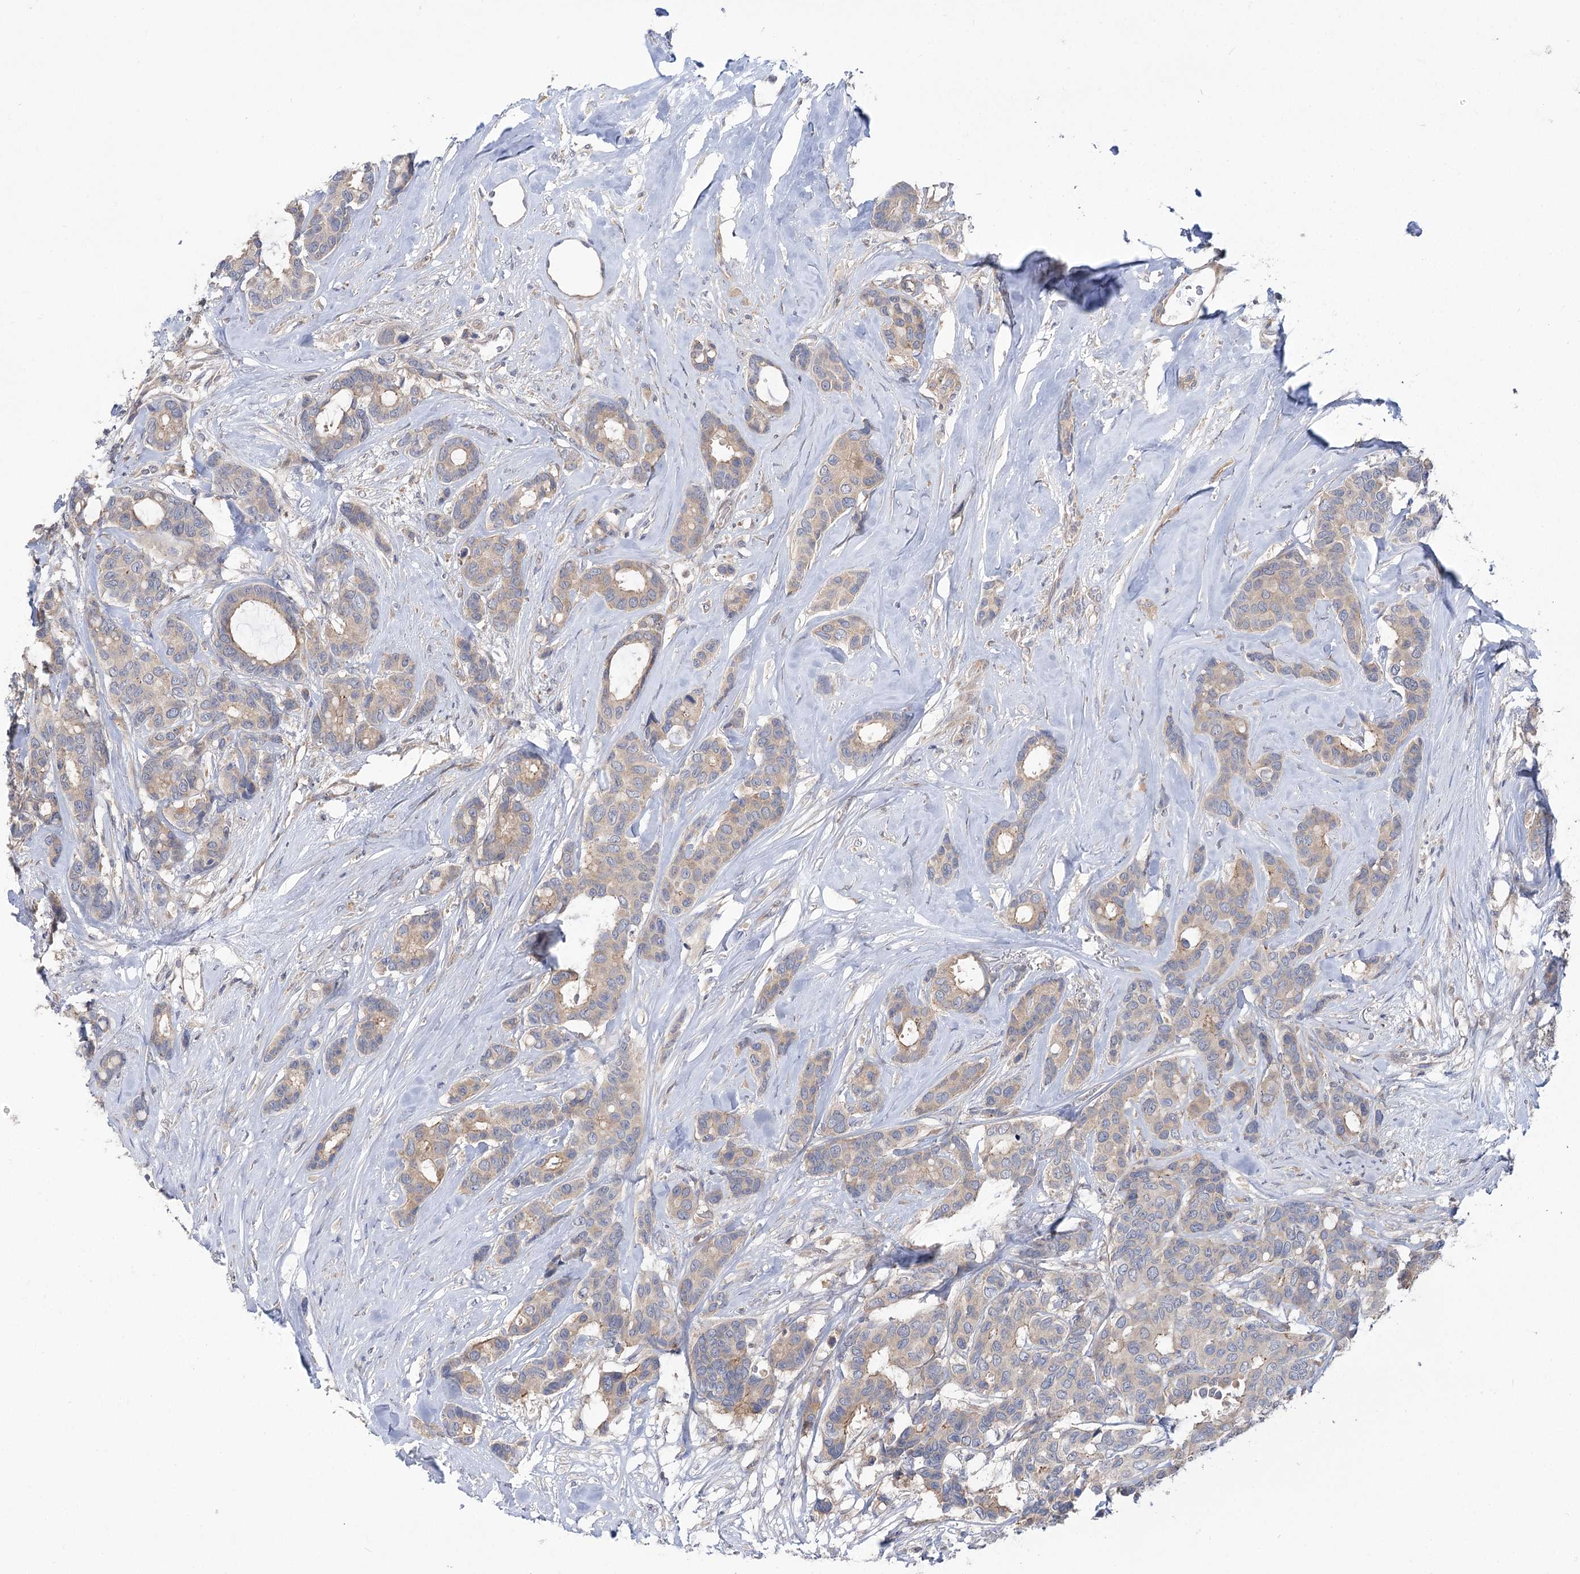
{"staining": {"intensity": "weak", "quantity": "25%-75%", "location": "cytoplasmic/membranous"}, "tissue": "breast cancer", "cell_type": "Tumor cells", "image_type": "cancer", "snomed": [{"axis": "morphology", "description": "Duct carcinoma"}, {"axis": "topography", "description": "Breast"}], "caption": "An immunohistochemistry (IHC) photomicrograph of tumor tissue is shown. Protein staining in brown highlights weak cytoplasmic/membranous positivity in breast cancer within tumor cells. The protein is shown in brown color, while the nuclei are stained blue.", "gene": "VPS37B", "patient": {"sex": "female", "age": 87}}